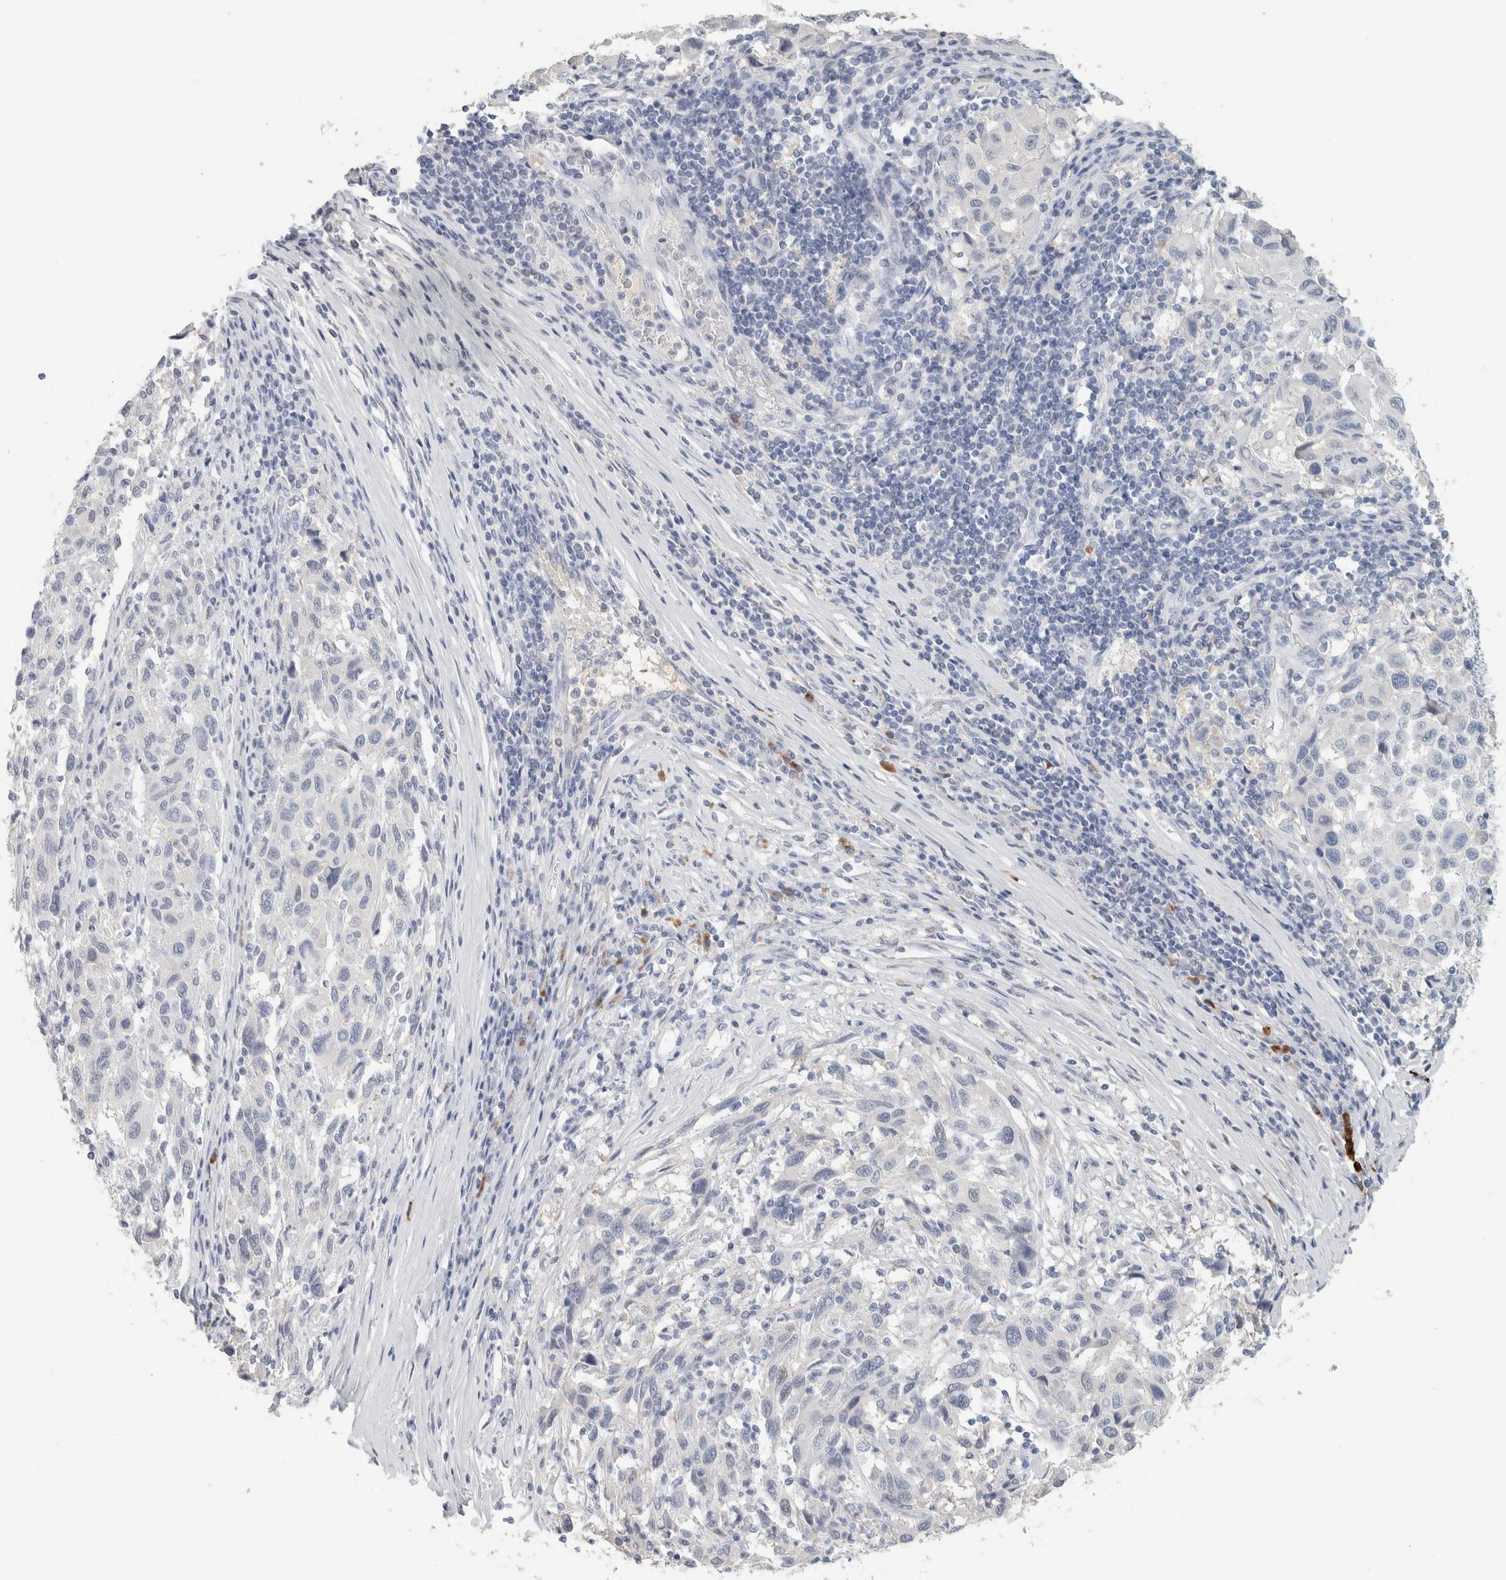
{"staining": {"intensity": "negative", "quantity": "none", "location": "none"}, "tissue": "melanoma", "cell_type": "Tumor cells", "image_type": "cancer", "snomed": [{"axis": "morphology", "description": "Malignant melanoma, Metastatic site"}, {"axis": "topography", "description": "Lymph node"}], "caption": "Image shows no significant protein positivity in tumor cells of malignant melanoma (metastatic site).", "gene": "IL6", "patient": {"sex": "male", "age": 61}}